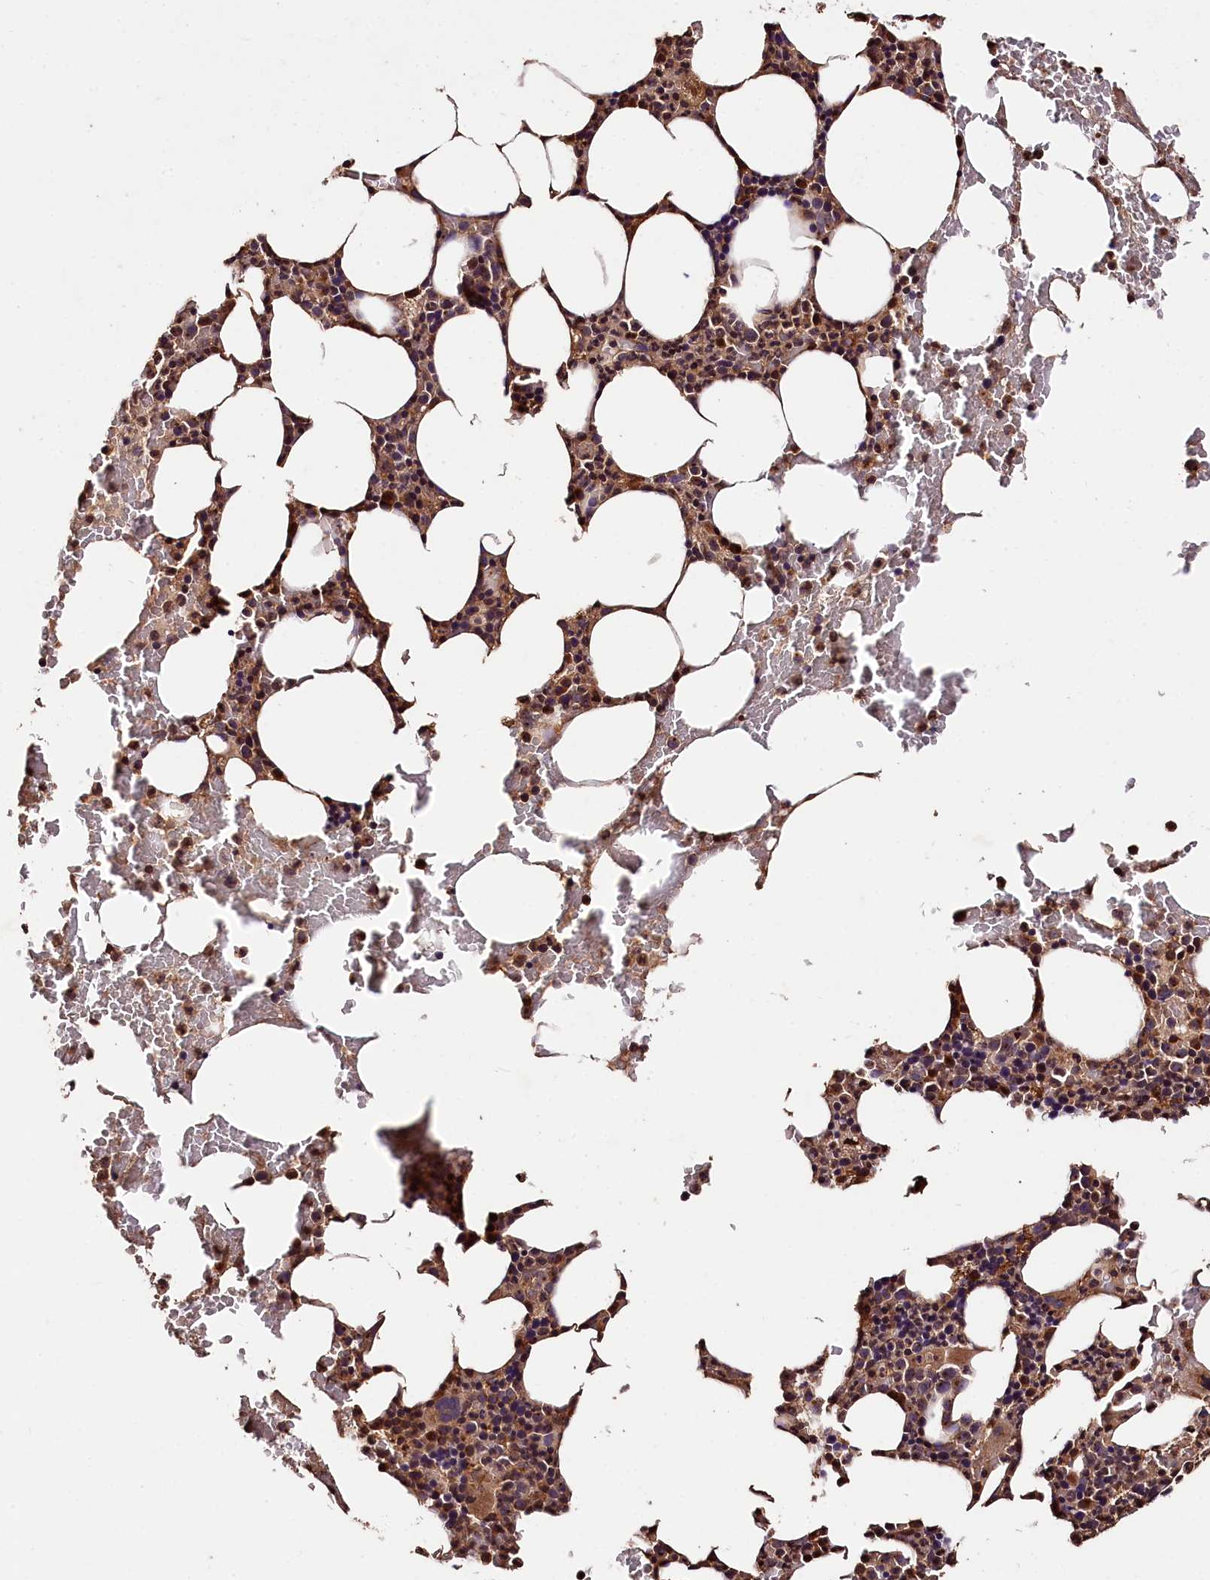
{"staining": {"intensity": "moderate", "quantity": "25%-75%", "location": "cytoplasmic/membranous"}, "tissue": "bone marrow", "cell_type": "Hematopoietic cells", "image_type": "normal", "snomed": [{"axis": "morphology", "description": "Normal tissue, NOS"}, {"axis": "morphology", "description": "Inflammation, NOS"}, {"axis": "topography", "description": "Bone marrow"}], "caption": "Bone marrow stained for a protein (brown) shows moderate cytoplasmic/membranous positive staining in approximately 25%-75% of hematopoietic cells.", "gene": "KPTN", "patient": {"sex": "female", "age": 78}}